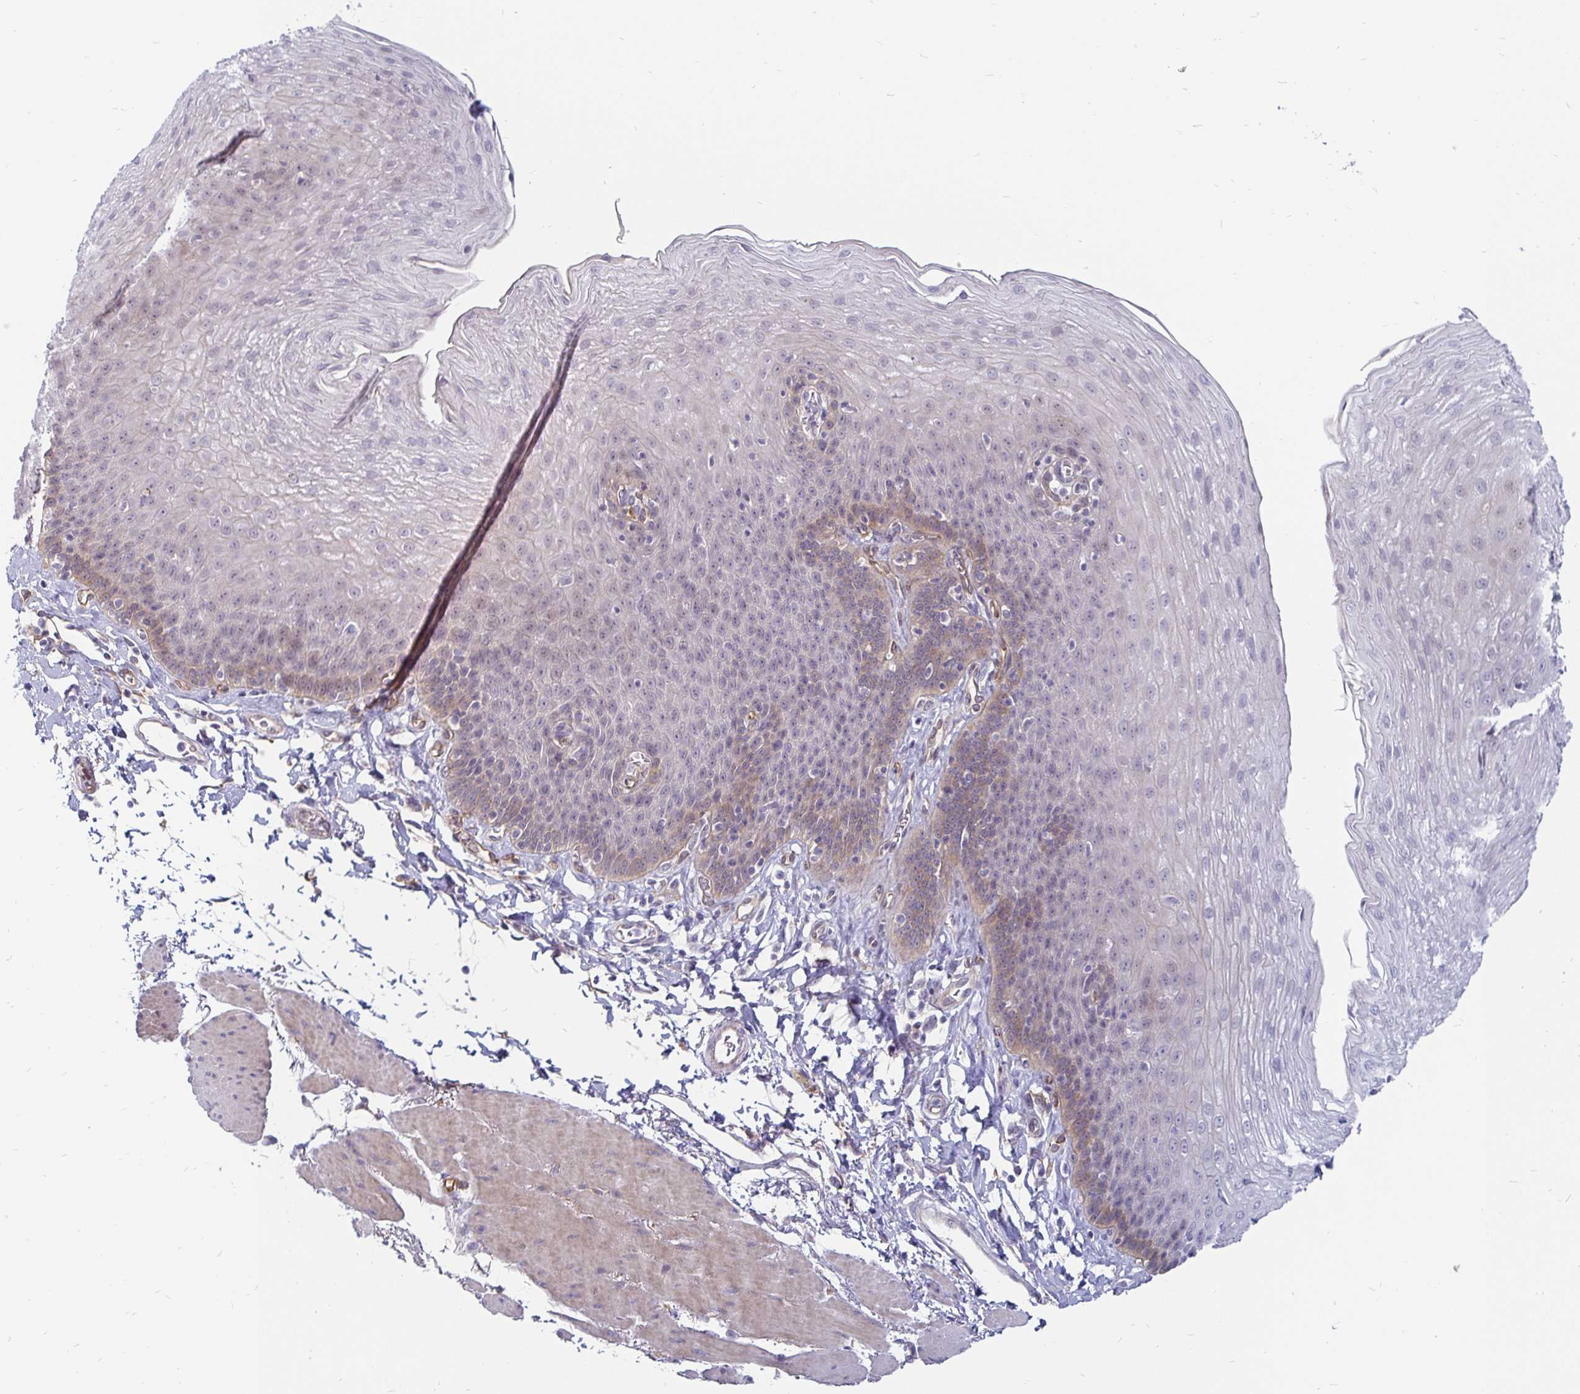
{"staining": {"intensity": "moderate", "quantity": "<25%", "location": "cytoplasmic/membranous"}, "tissue": "esophagus", "cell_type": "Squamous epithelial cells", "image_type": "normal", "snomed": [{"axis": "morphology", "description": "Normal tissue, NOS"}, {"axis": "topography", "description": "Esophagus"}], "caption": "Immunohistochemistry (IHC) (DAB) staining of benign human esophagus displays moderate cytoplasmic/membranous protein expression in approximately <25% of squamous epithelial cells.", "gene": "CCDC85A", "patient": {"sex": "female", "age": 81}}